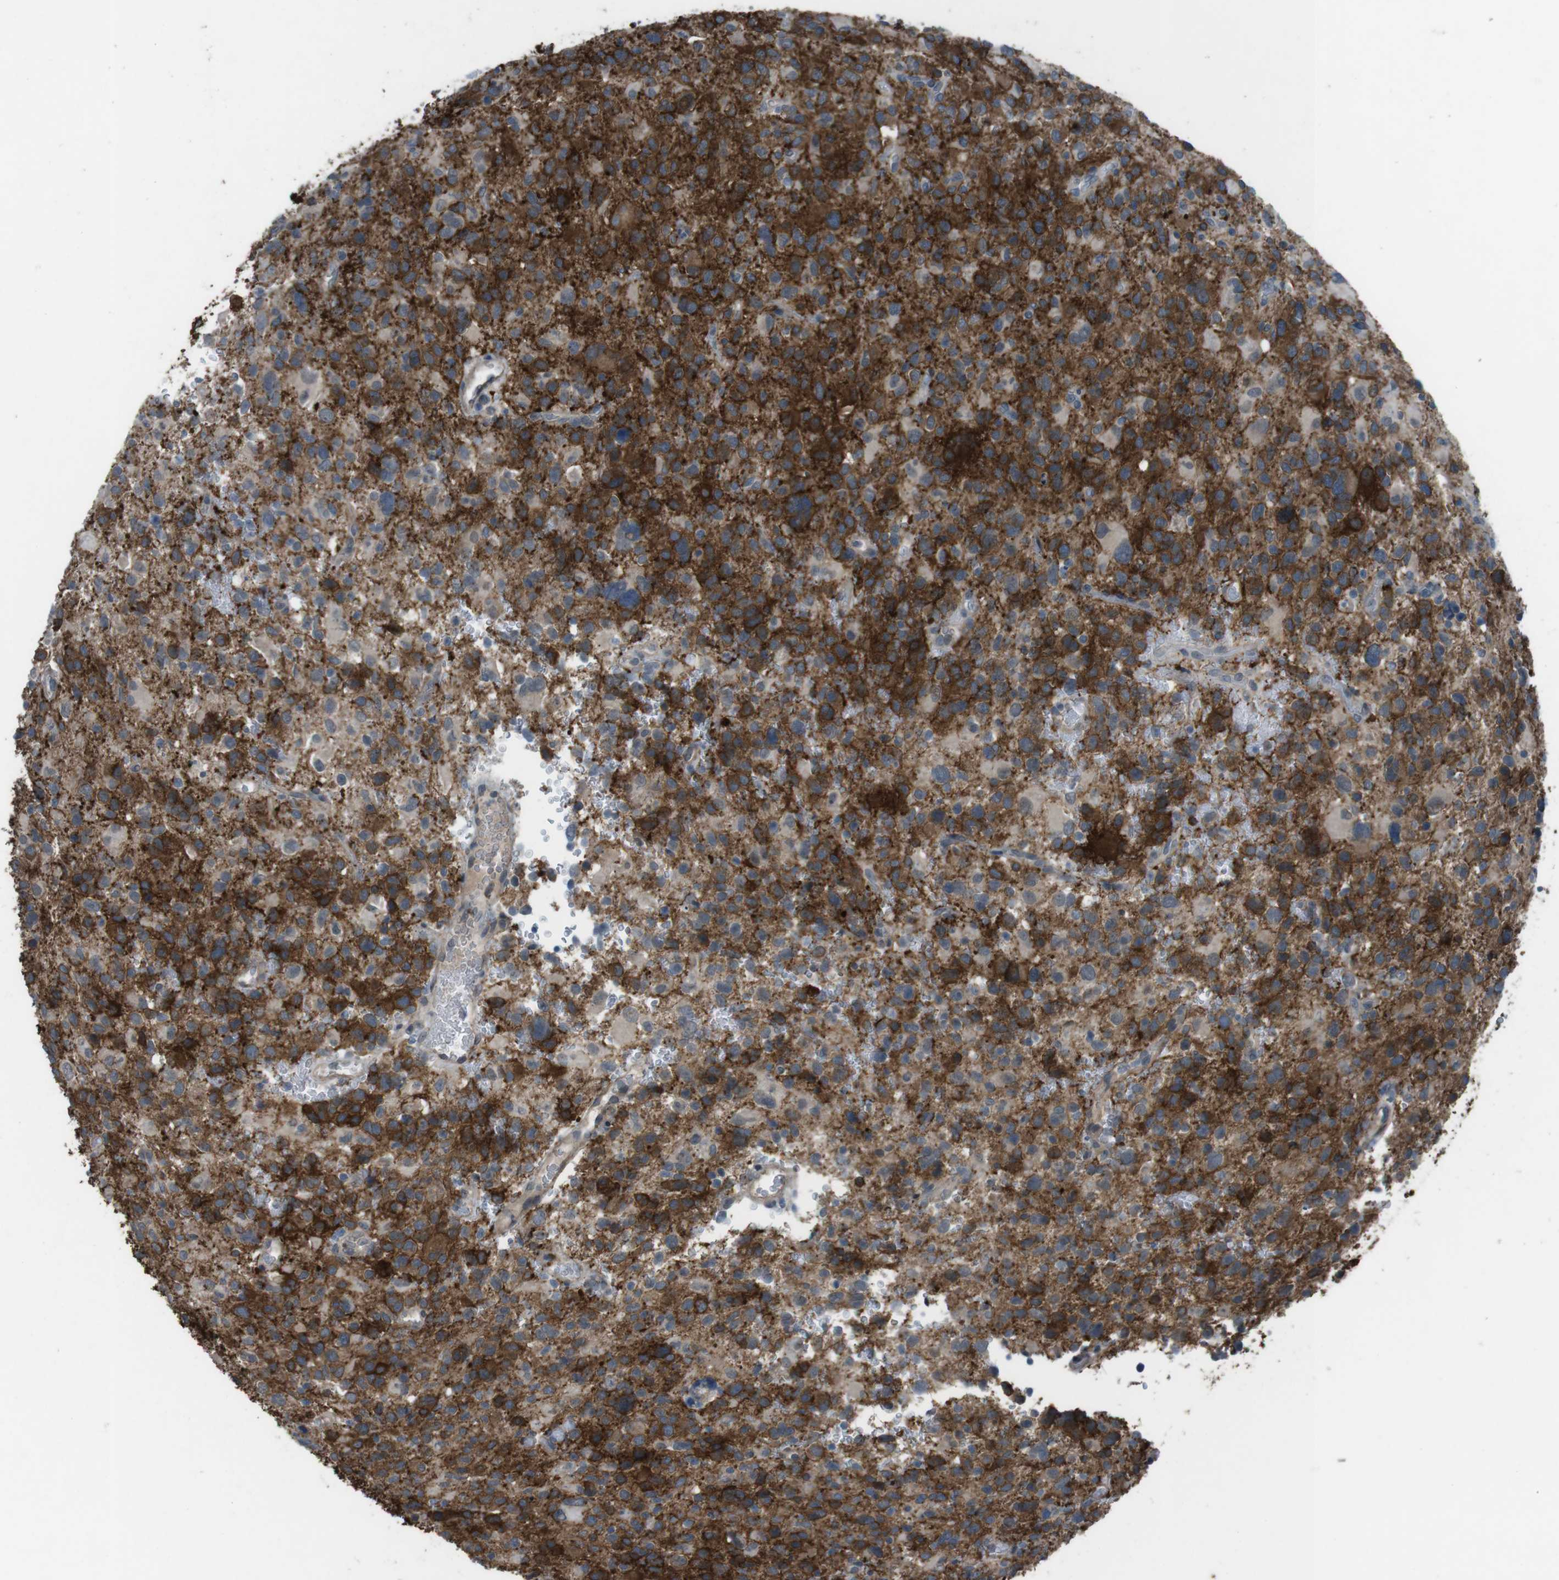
{"staining": {"intensity": "strong", "quantity": "25%-75%", "location": "cytoplasmic/membranous"}, "tissue": "glioma", "cell_type": "Tumor cells", "image_type": "cancer", "snomed": [{"axis": "morphology", "description": "Glioma, malignant, High grade"}, {"axis": "topography", "description": "Brain"}], "caption": "Immunohistochemical staining of glioma exhibits high levels of strong cytoplasmic/membranous protein positivity in approximately 25%-75% of tumor cells.", "gene": "ANK2", "patient": {"sex": "male", "age": 48}}